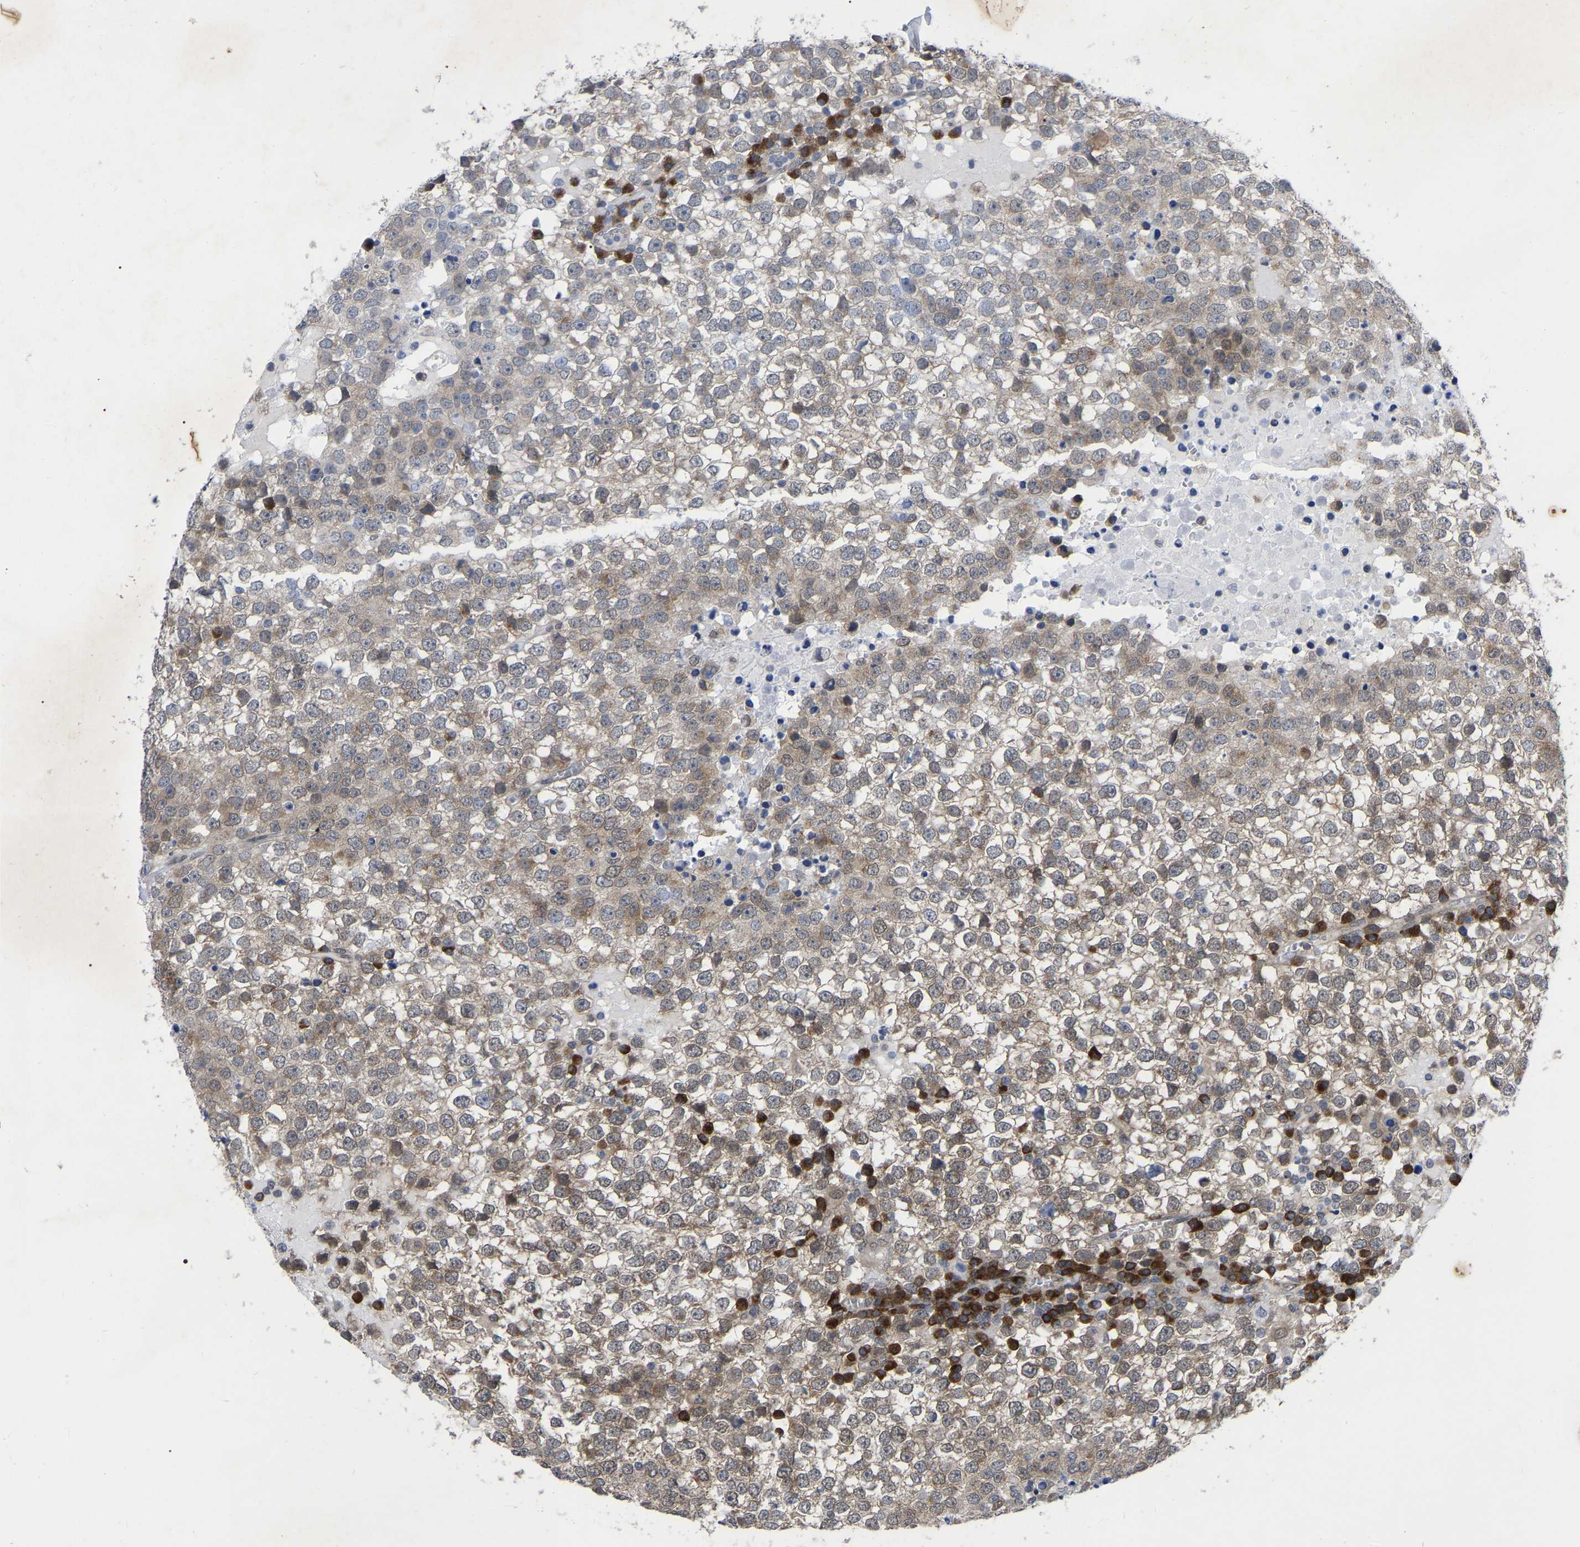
{"staining": {"intensity": "weak", "quantity": "<25%", "location": "cytoplasmic/membranous"}, "tissue": "testis cancer", "cell_type": "Tumor cells", "image_type": "cancer", "snomed": [{"axis": "morphology", "description": "Seminoma, NOS"}, {"axis": "topography", "description": "Testis"}], "caption": "DAB (3,3'-diaminobenzidine) immunohistochemical staining of testis cancer (seminoma) exhibits no significant expression in tumor cells. The staining was performed using DAB to visualize the protein expression in brown, while the nuclei were stained in blue with hematoxylin (Magnification: 20x).", "gene": "UBE4B", "patient": {"sex": "male", "age": 65}}